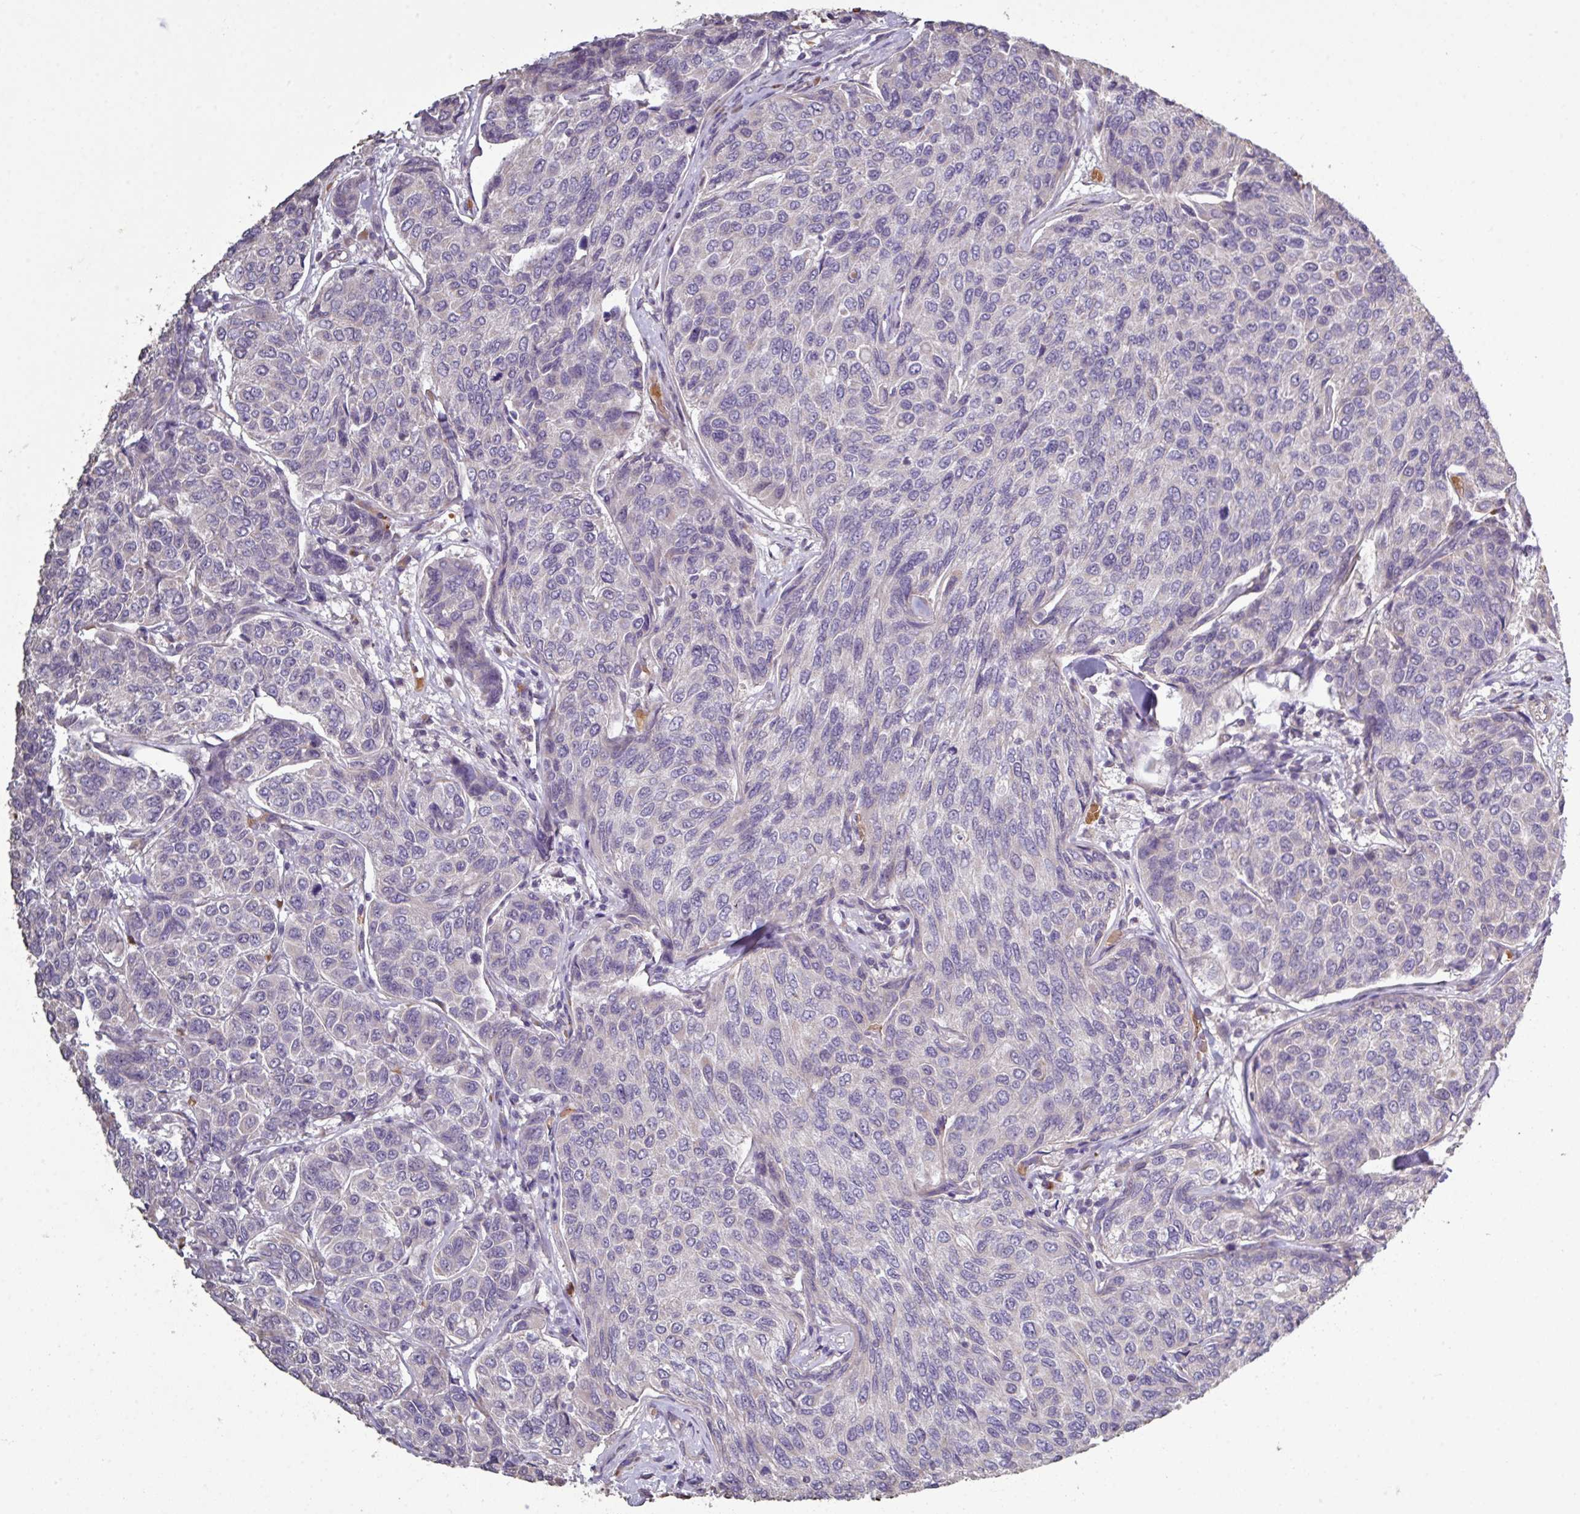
{"staining": {"intensity": "negative", "quantity": "none", "location": "none"}, "tissue": "breast cancer", "cell_type": "Tumor cells", "image_type": "cancer", "snomed": [{"axis": "morphology", "description": "Duct carcinoma"}, {"axis": "topography", "description": "Breast"}], "caption": "Breast cancer was stained to show a protein in brown. There is no significant expression in tumor cells.", "gene": "NHSL2", "patient": {"sex": "female", "age": 55}}